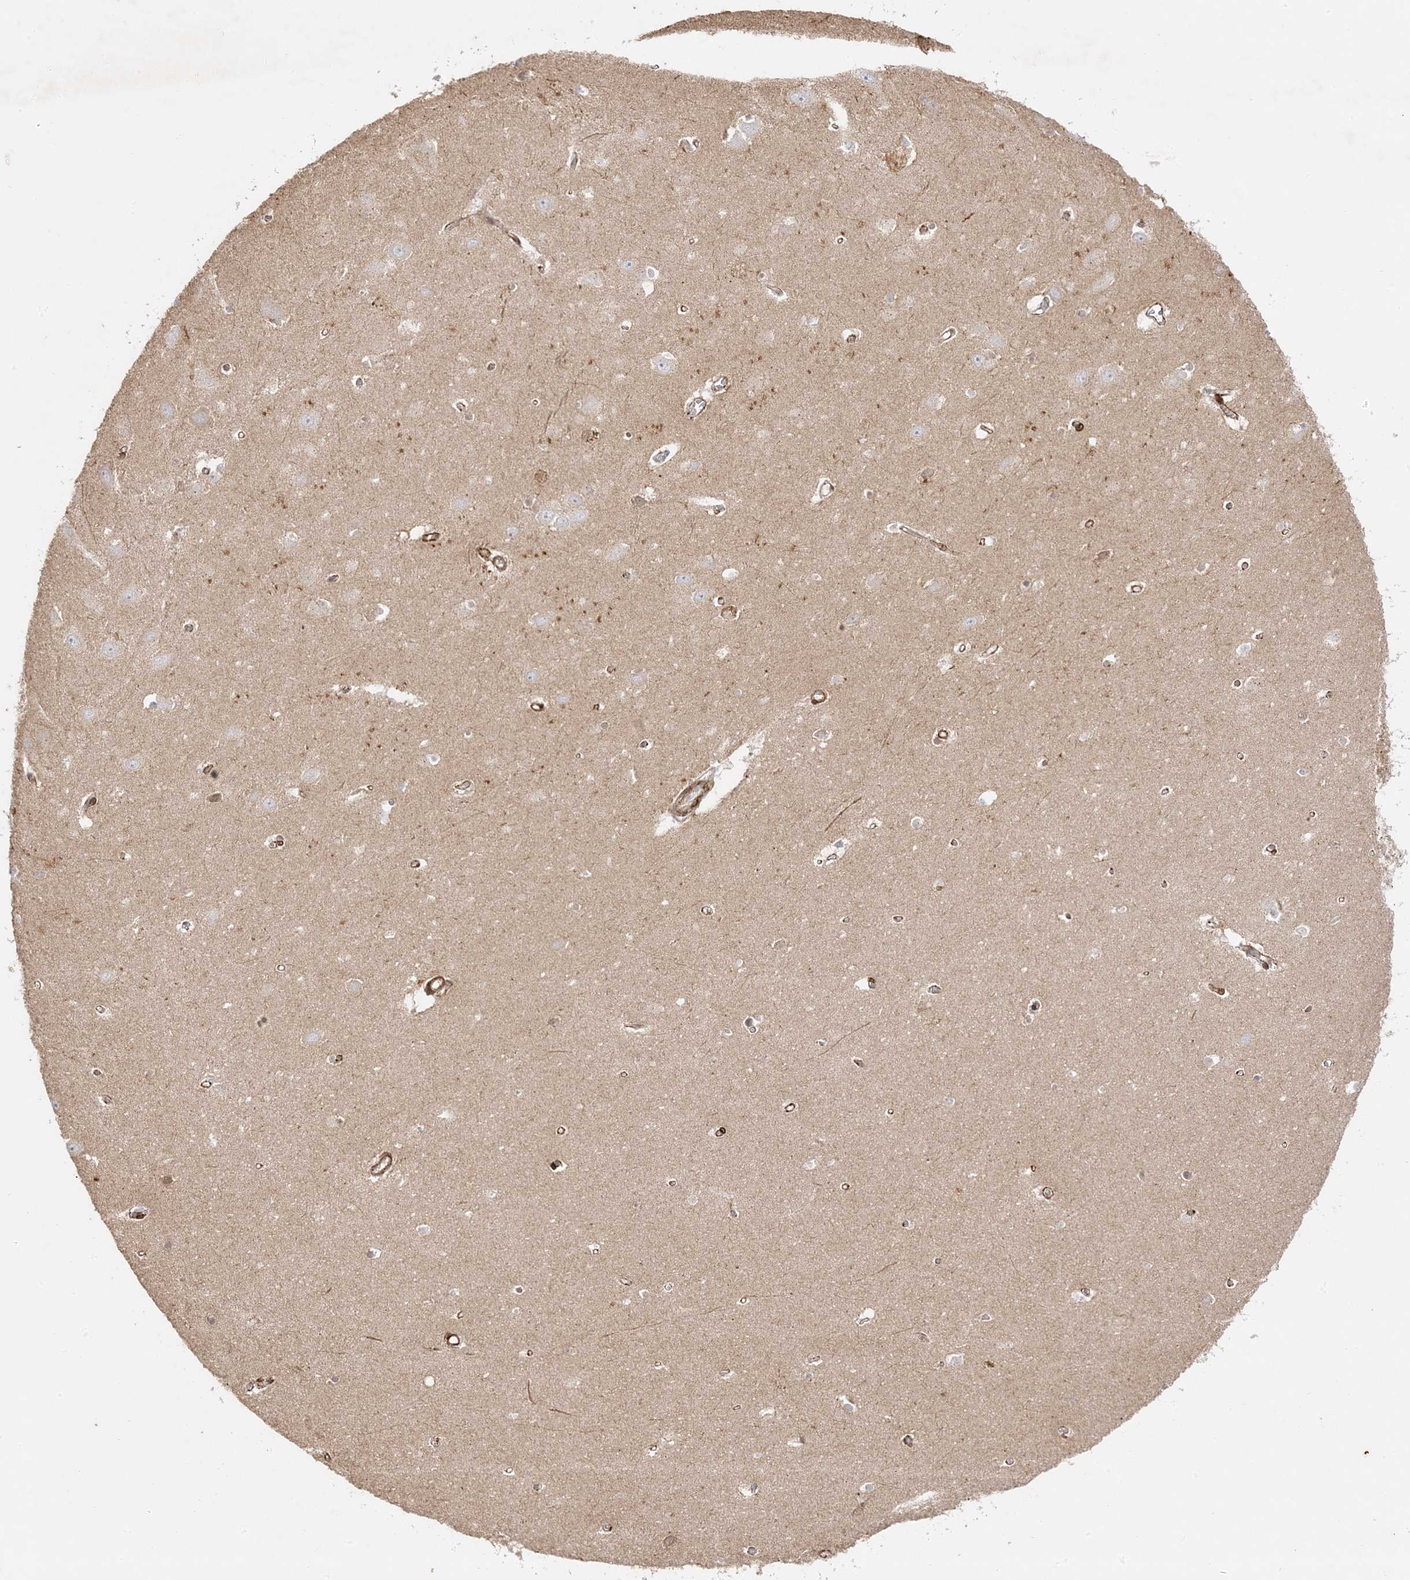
{"staining": {"intensity": "negative", "quantity": "none", "location": "none"}, "tissue": "hippocampus", "cell_type": "Glial cells", "image_type": "normal", "snomed": [{"axis": "morphology", "description": "Normal tissue, NOS"}, {"axis": "topography", "description": "Hippocampus"}], "caption": "High power microscopy photomicrograph of an immunohistochemistry (IHC) photomicrograph of normal hippocampus, revealing no significant expression in glial cells.", "gene": "C2CD2", "patient": {"sex": "female", "age": 64}}